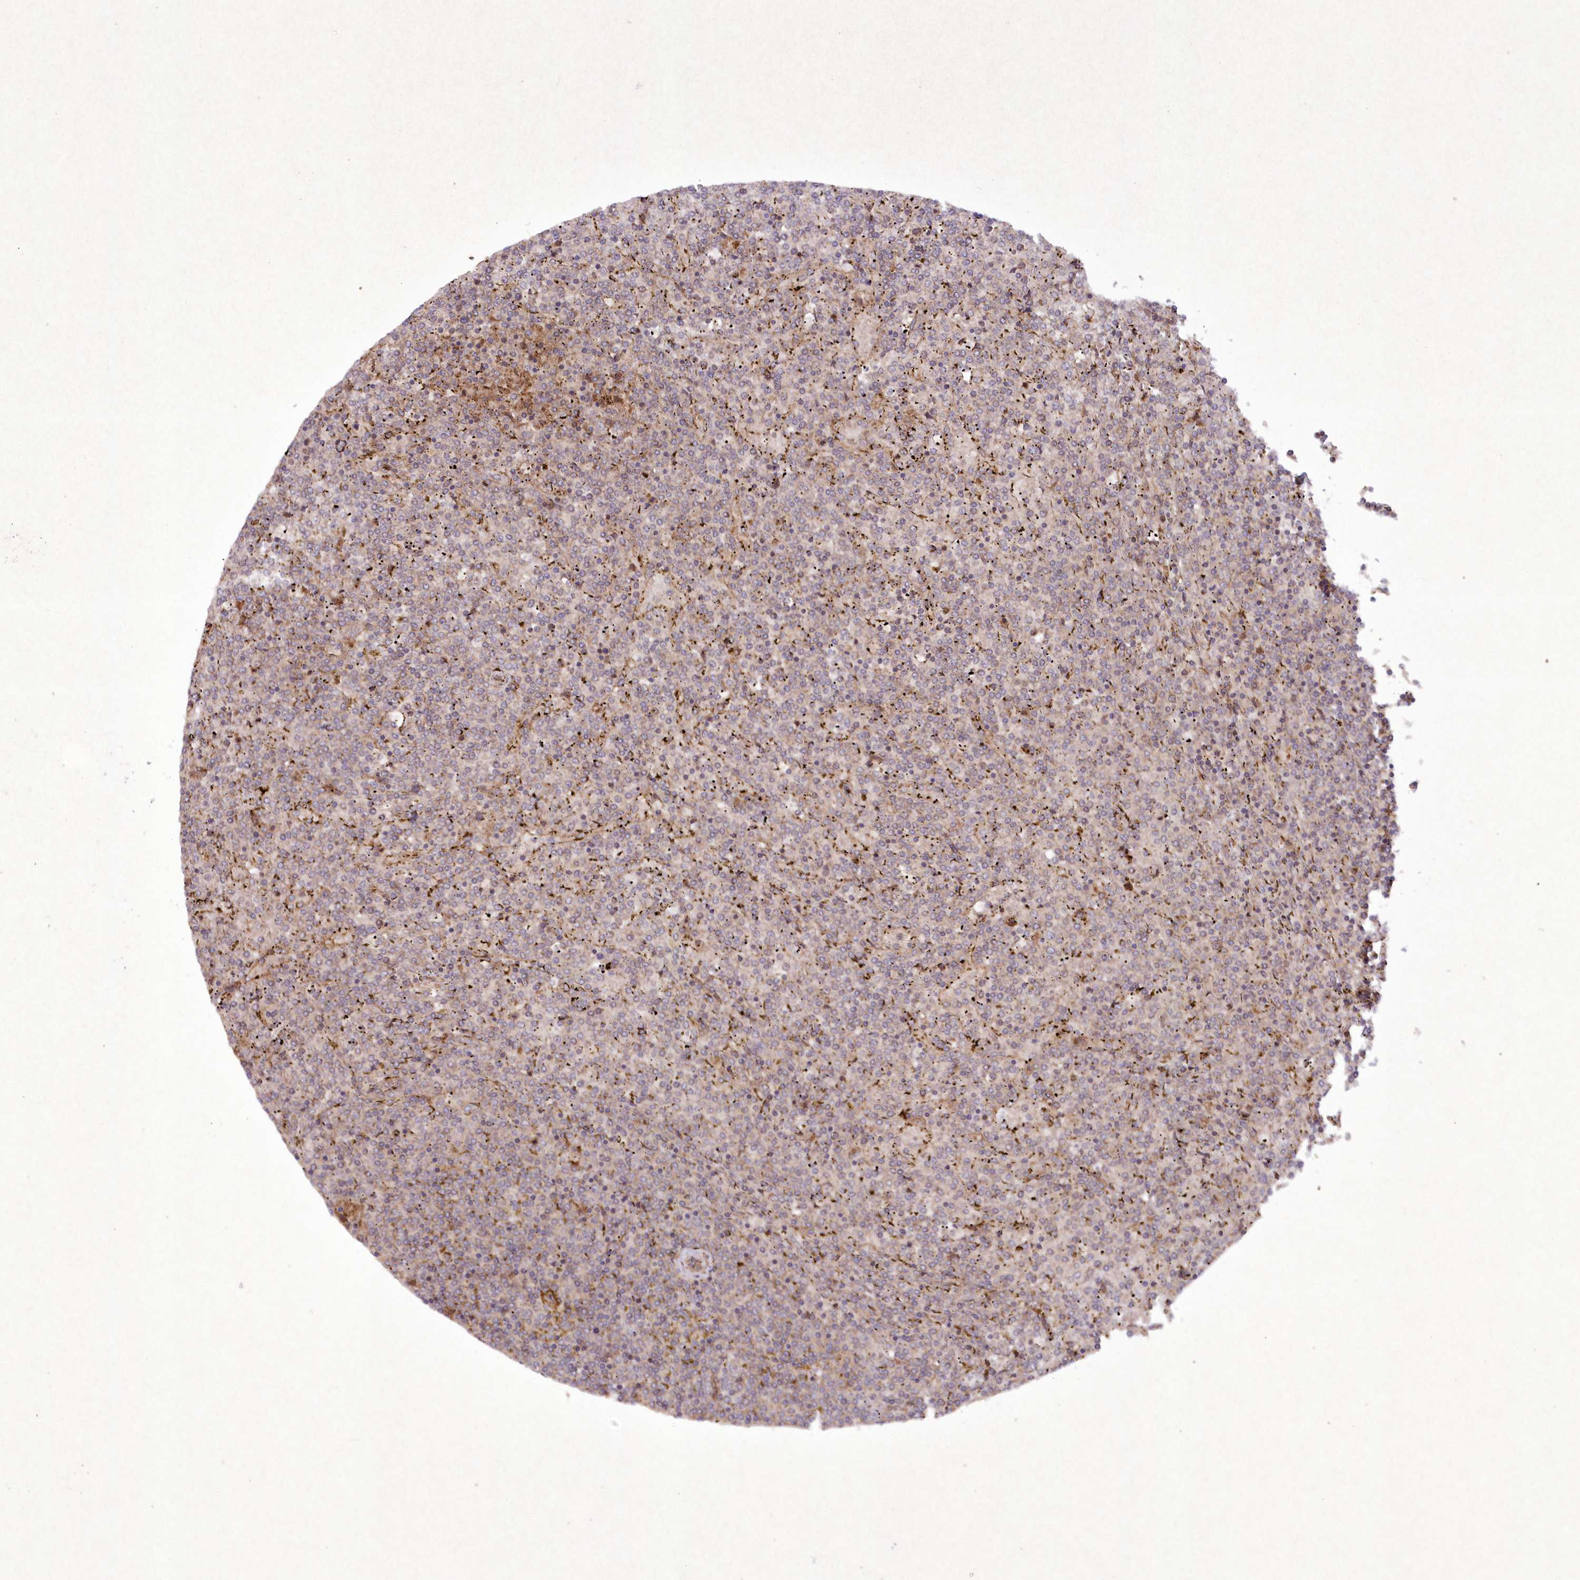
{"staining": {"intensity": "negative", "quantity": "none", "location": "none"}, "tissue": "lymphoma", "cell_type": "Tumor cells", "image_type": "cancer", "snomed": [{"axis": "morphology", "description": "Malignant lymphoma, non-Hodgkin's type, Low grade"}, {"axis": "topography", "description": "Spleen"}], "caption": "High magnification brightfield microscopy of lymphoma stained with DAB (3,3'-diaminobenzidine) (brown) and counterstained with hematoxylin (blue): tumor cells show no significant expression. Nuclei are stained in blue.", "gene": "APOM", "patient": {"sex": "female", "age": 19}}